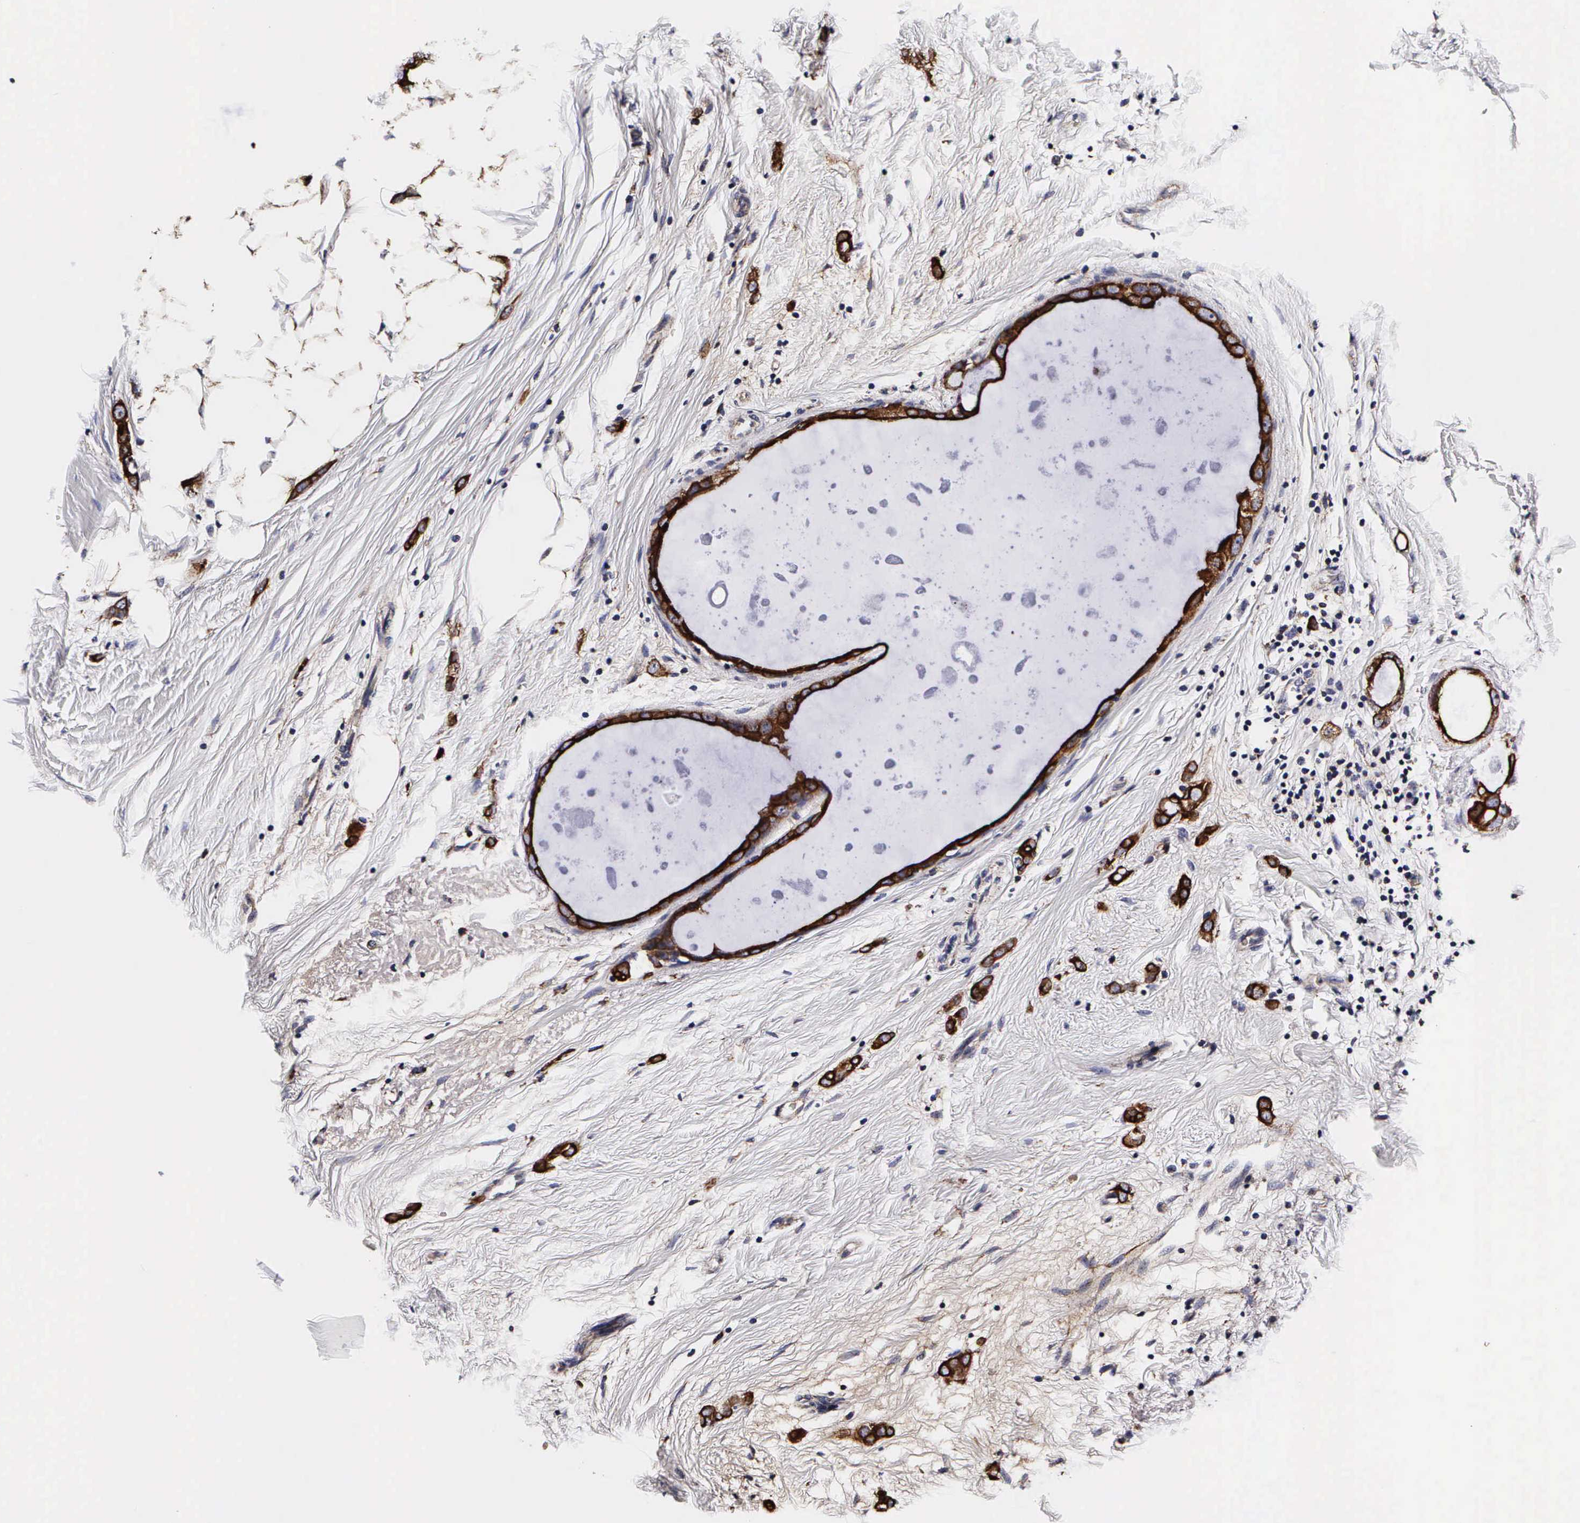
{"staining": {"intensity": "moderate", "quantity": ">75%", "location": "cytoplasmic/membranous"}, "tissue": "breast cancer", "cell_type": "Tumor cells", "image_type": "cancer", "snomed": [{"axis": "morphology", "description": "Lobular carcinoma"}, {"axis": "topography", "description": "Breast"}], "caption": "The image exhibits immunohistochemical staining of lobular carcinoma (breast). There is moderate cytoplasmic/membranous positivity is appreciated in approximately >75% of tumor cells. Immunohistochemistry (ihc) stains the protein in brown and the nuclei are stained blue.", "gene": "PSMA3", "patient": {"sex": "female", "age": 55}}